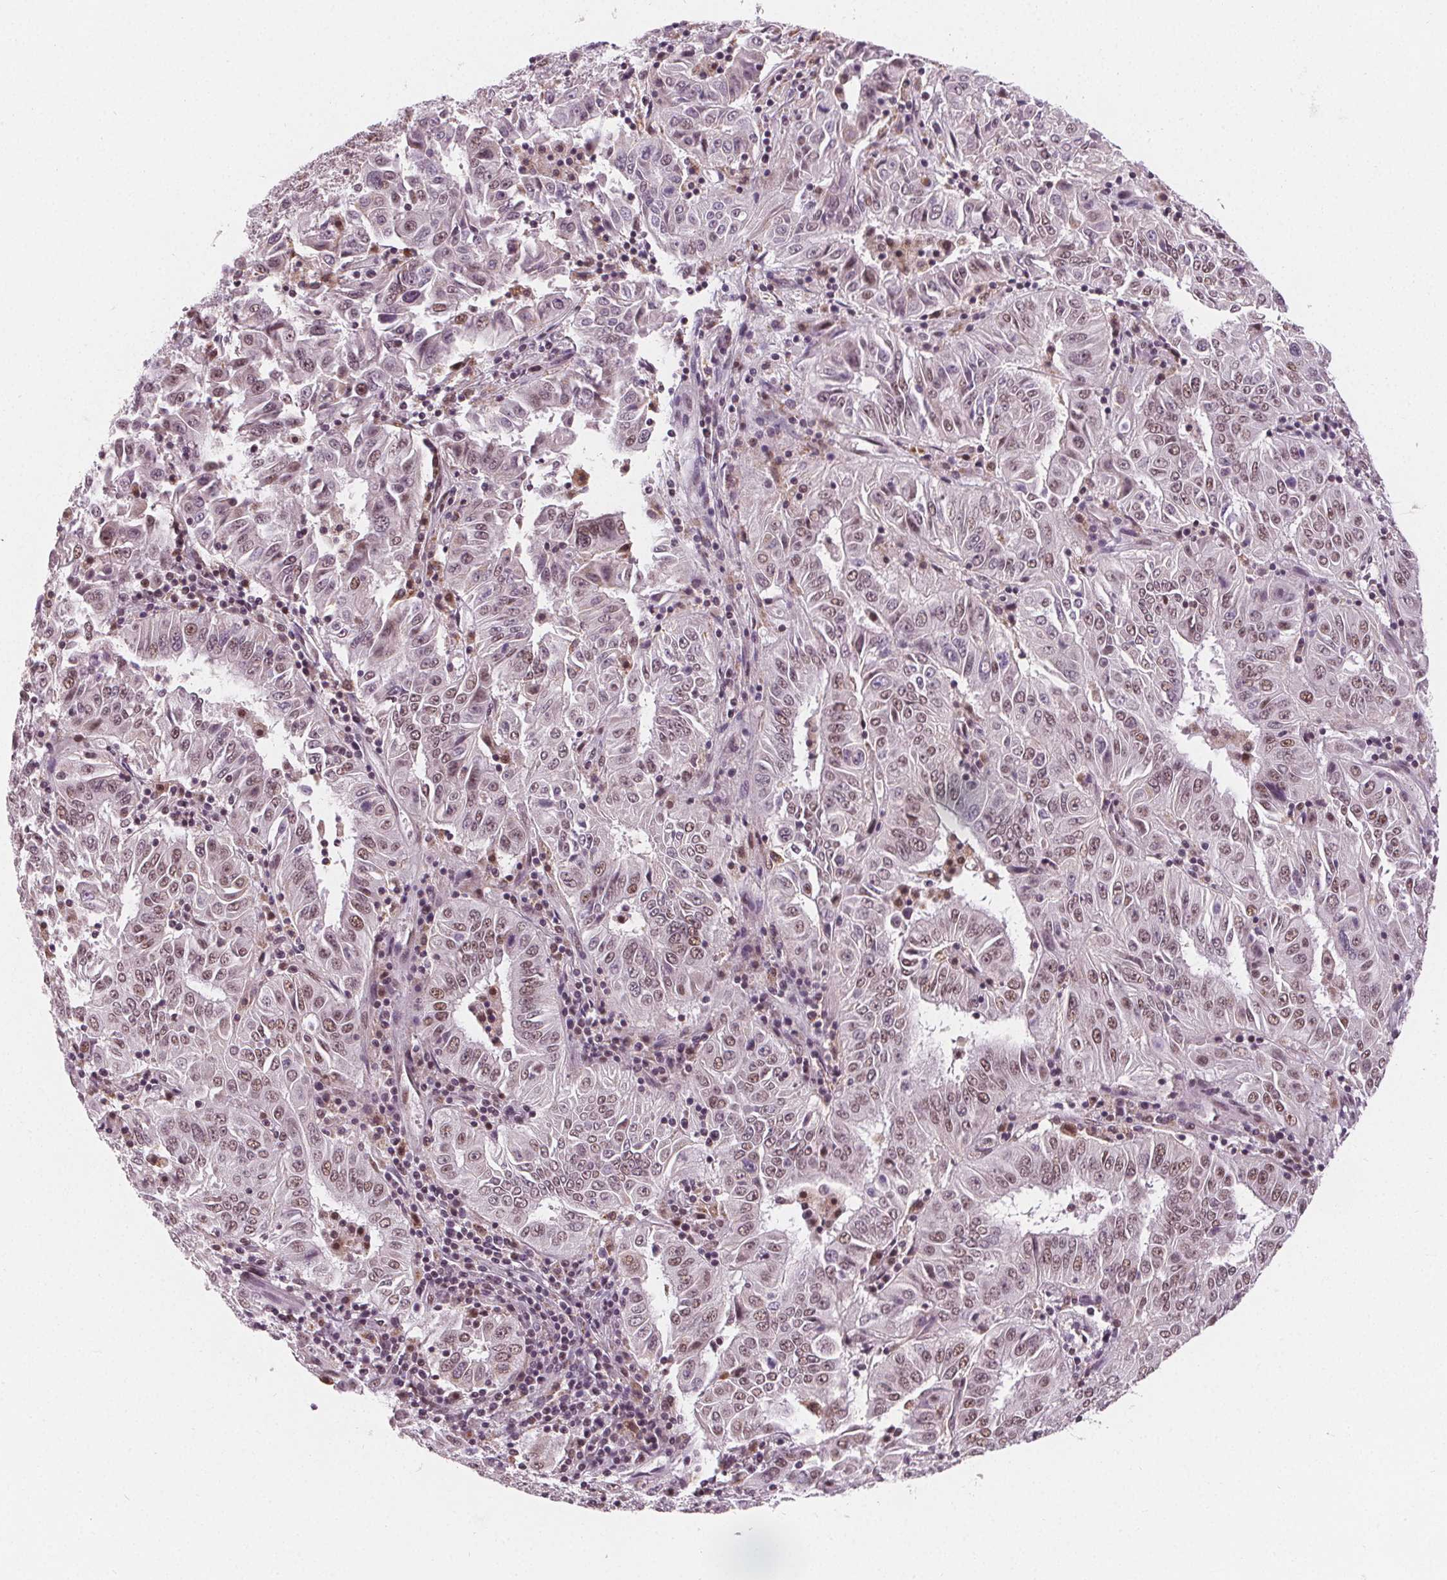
{"staining": {"intensity": "moderate", "quantity": "25%-75%", "location": "nuclear"}, "tissue": "pancreatic cancer", "cell_type": "Tumor cells", "image_type": "cancer", "snomed": [{"axis": "morphology", "description": "Adenocarcinoma, NOS"}, {"axis": "topography", "description": "Pancreas"}], "caption": "Immunohistochemical staining of human adenocarcinoma (pancreatic) demonstrates moderate nuclear protein staining in approximately 25%-75% of tumor cells.", "gene": "DPM2", "patient": {"sex": "male", "age": 63}}